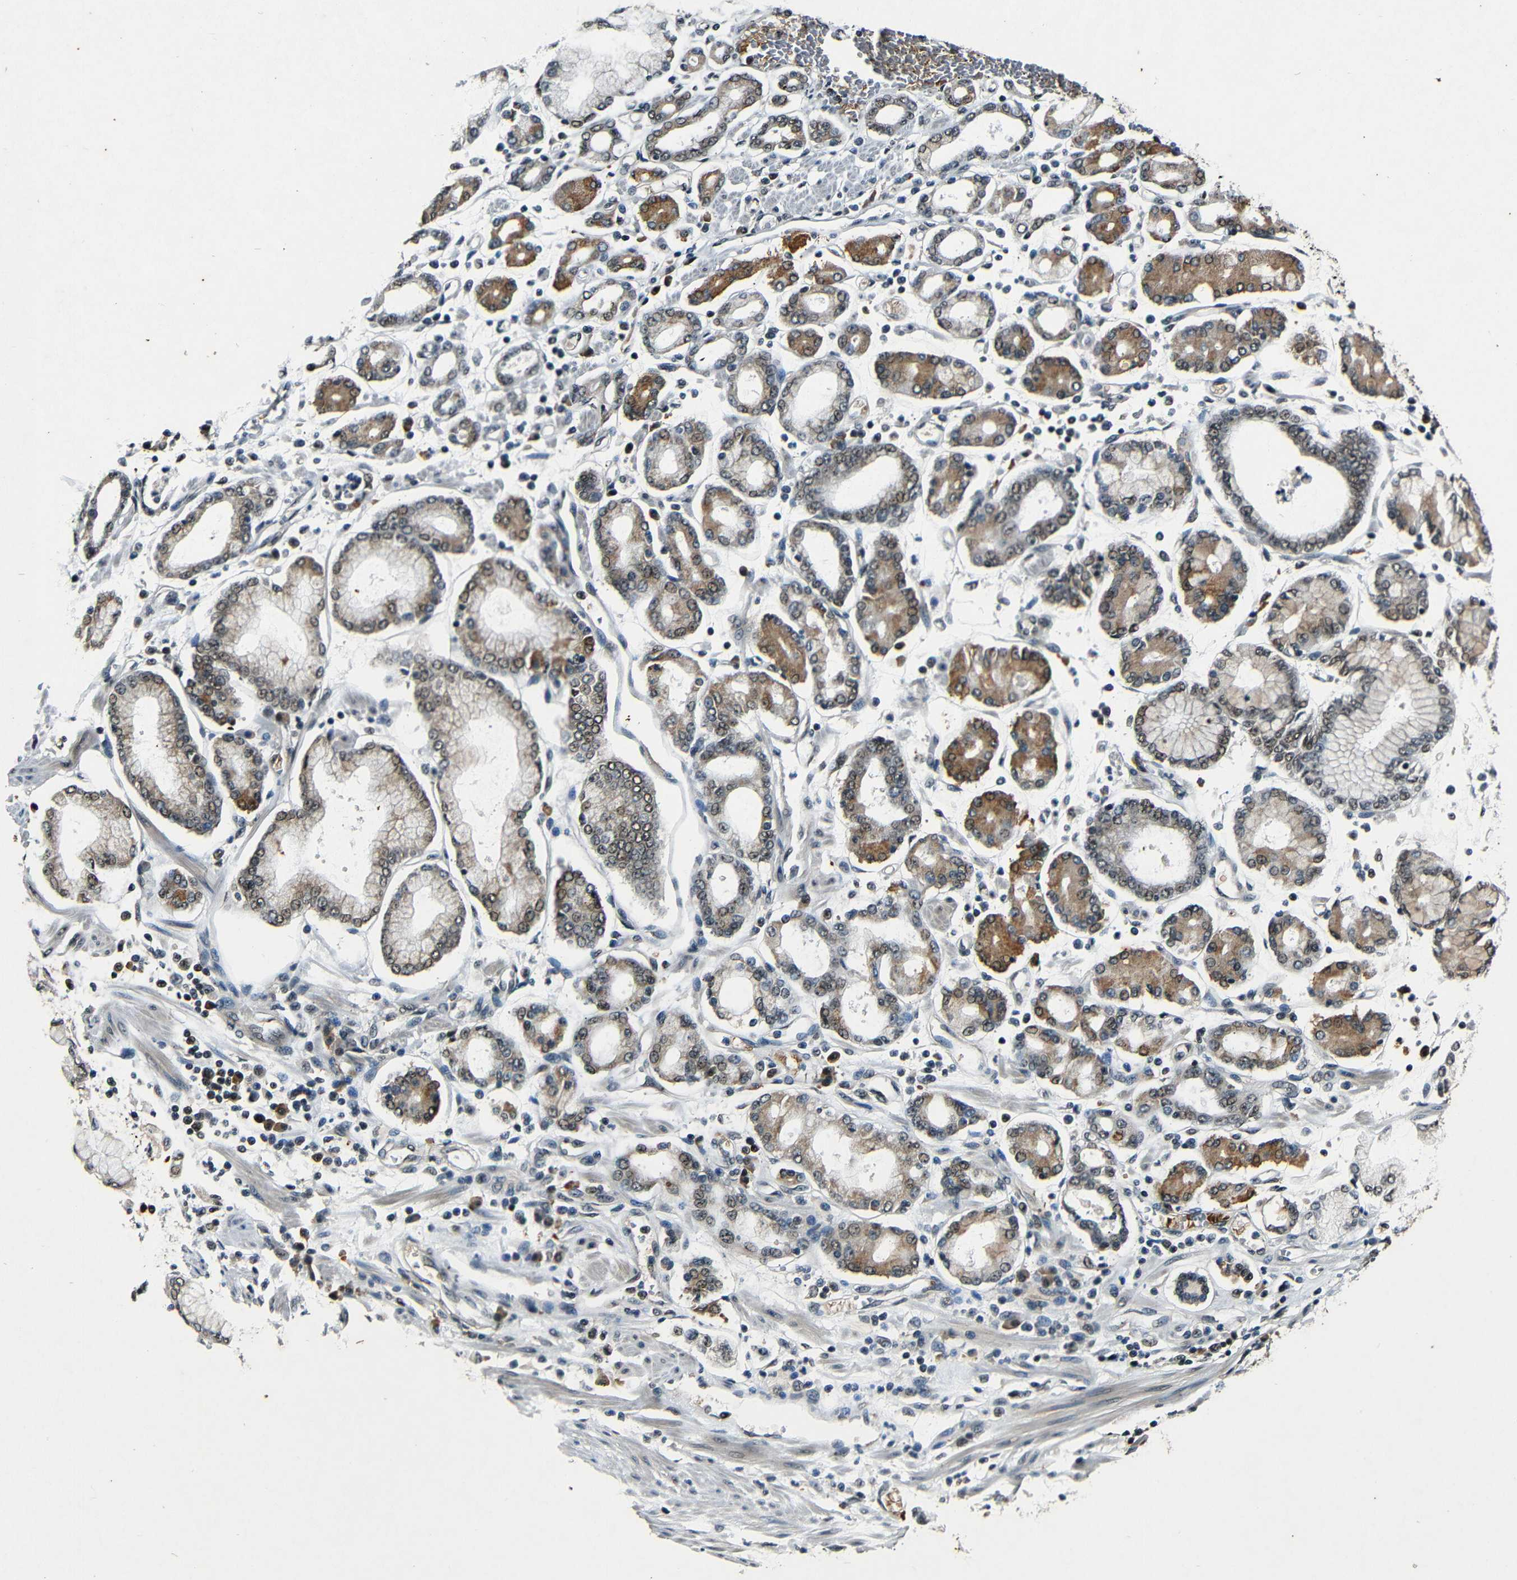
{"staining": {"intensity": "moderate", "quantity": ">75%", "location": "cytoplasmic/membranous,nuclear"}, "tissue": "stomach cancer", "cell_type": "Tumor cells", "image_type": "cancer", "snomed": [{"axis": "morphology", "description": "Adenocarcinoma, NOS"}, {"axis": "topography", "description": "Stomach"}], "caption": "Tumor cells demonstrate medium levels of moderate cytoplasmic/membranous and nuclear expression in about >75% of cells in stomach cancer (adenocarcinoma).", "gene": "FOXD4", "patient": {"sex": "male", "age": 76}}